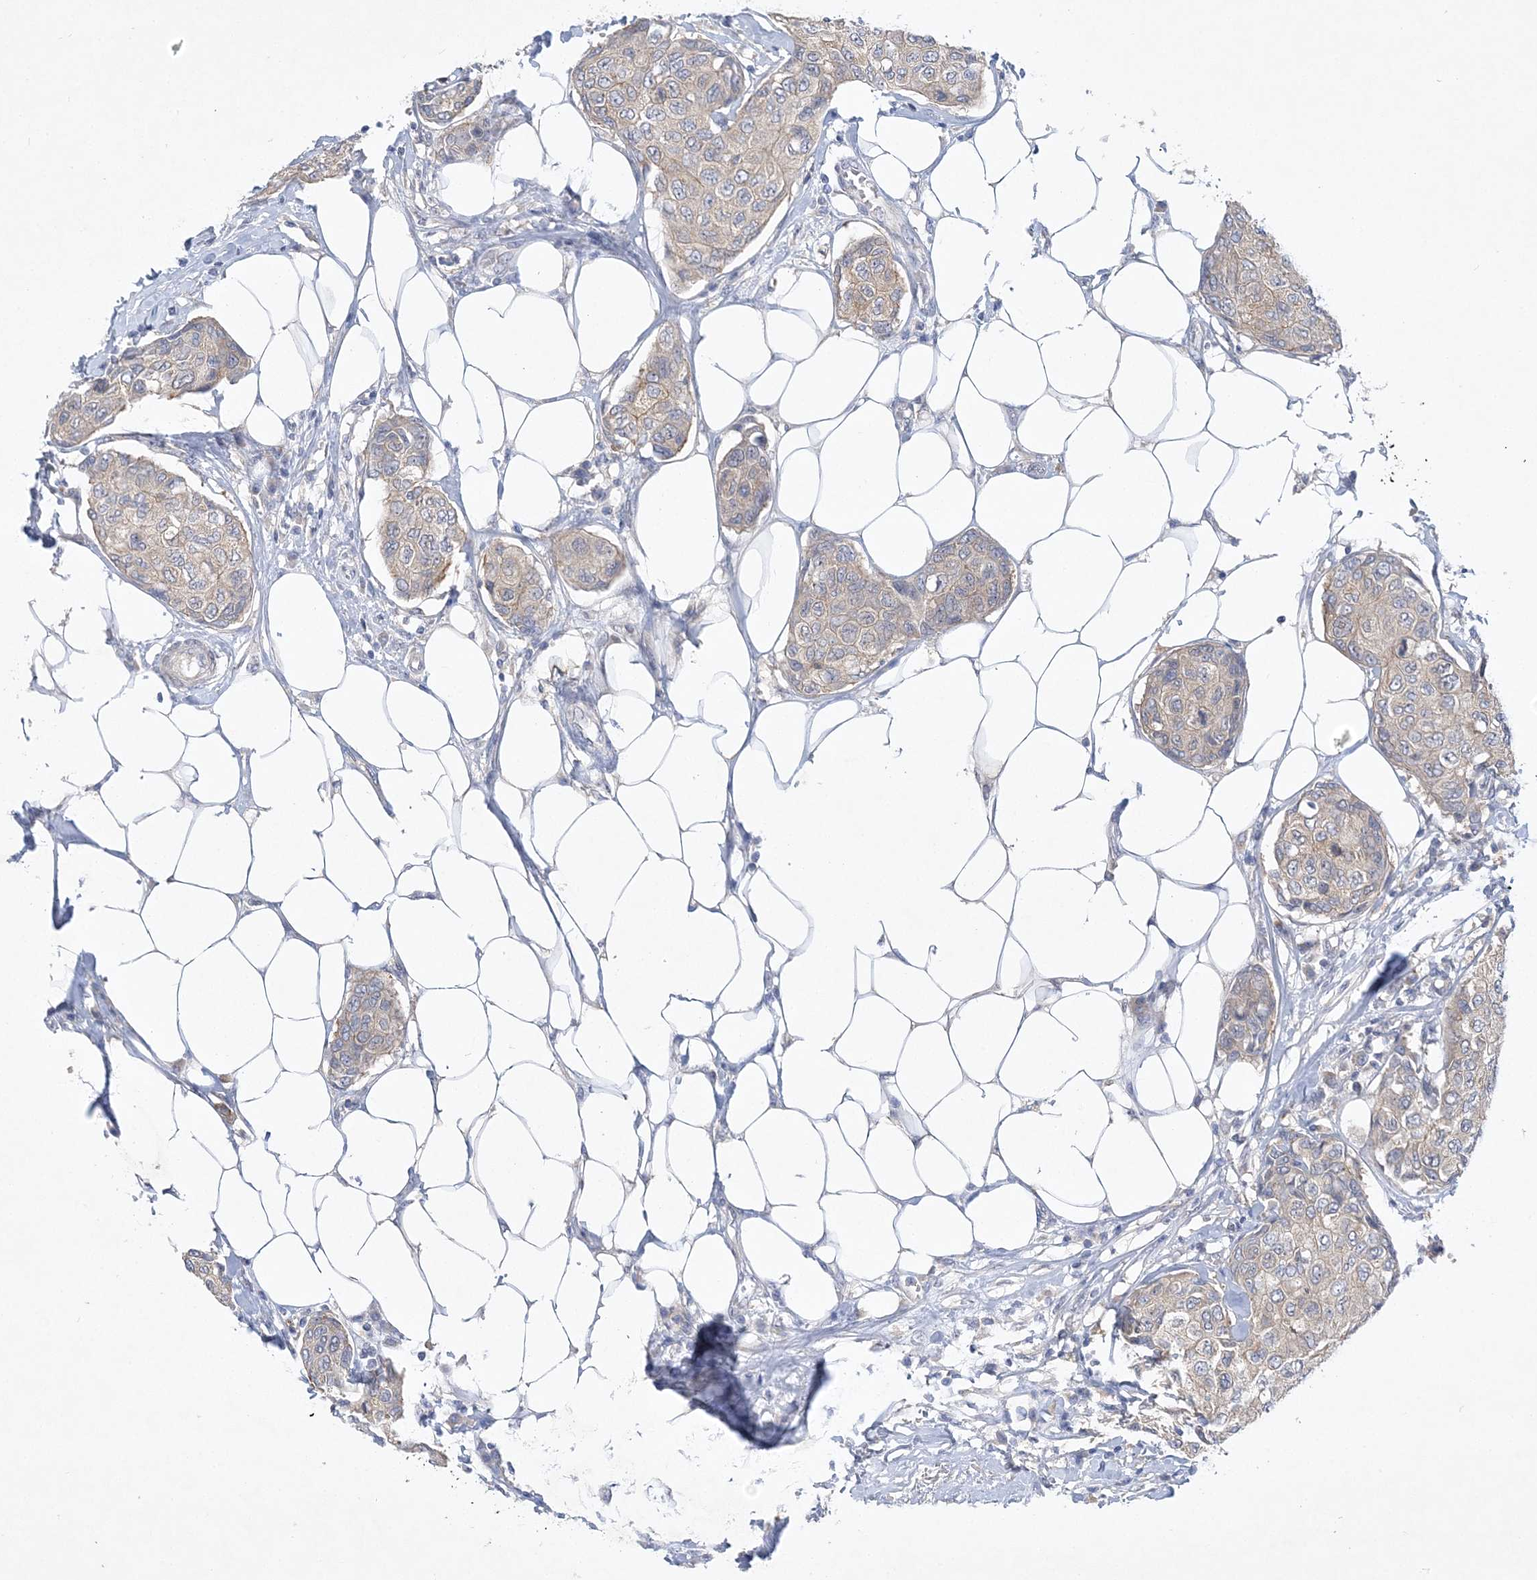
{"staining": {"intensity": "negative", "quantity": "none", "location": "none"}, "tissue": "breast cancer", "cell_type": "Tumor cells", "image_type": "cancer", "snomed": [{"axis": "morphology", "description": "Duct carcinoma"}, {"axis": "topography", "description": "Breast"}], "caption": "Immunohistochemical staining of human breast cancer (intraductal carcinoma) demonstrates no significant positivity in tumor cells.", "gene": "ANKRD35", "patient": {"sex": "female", "age": 80}}